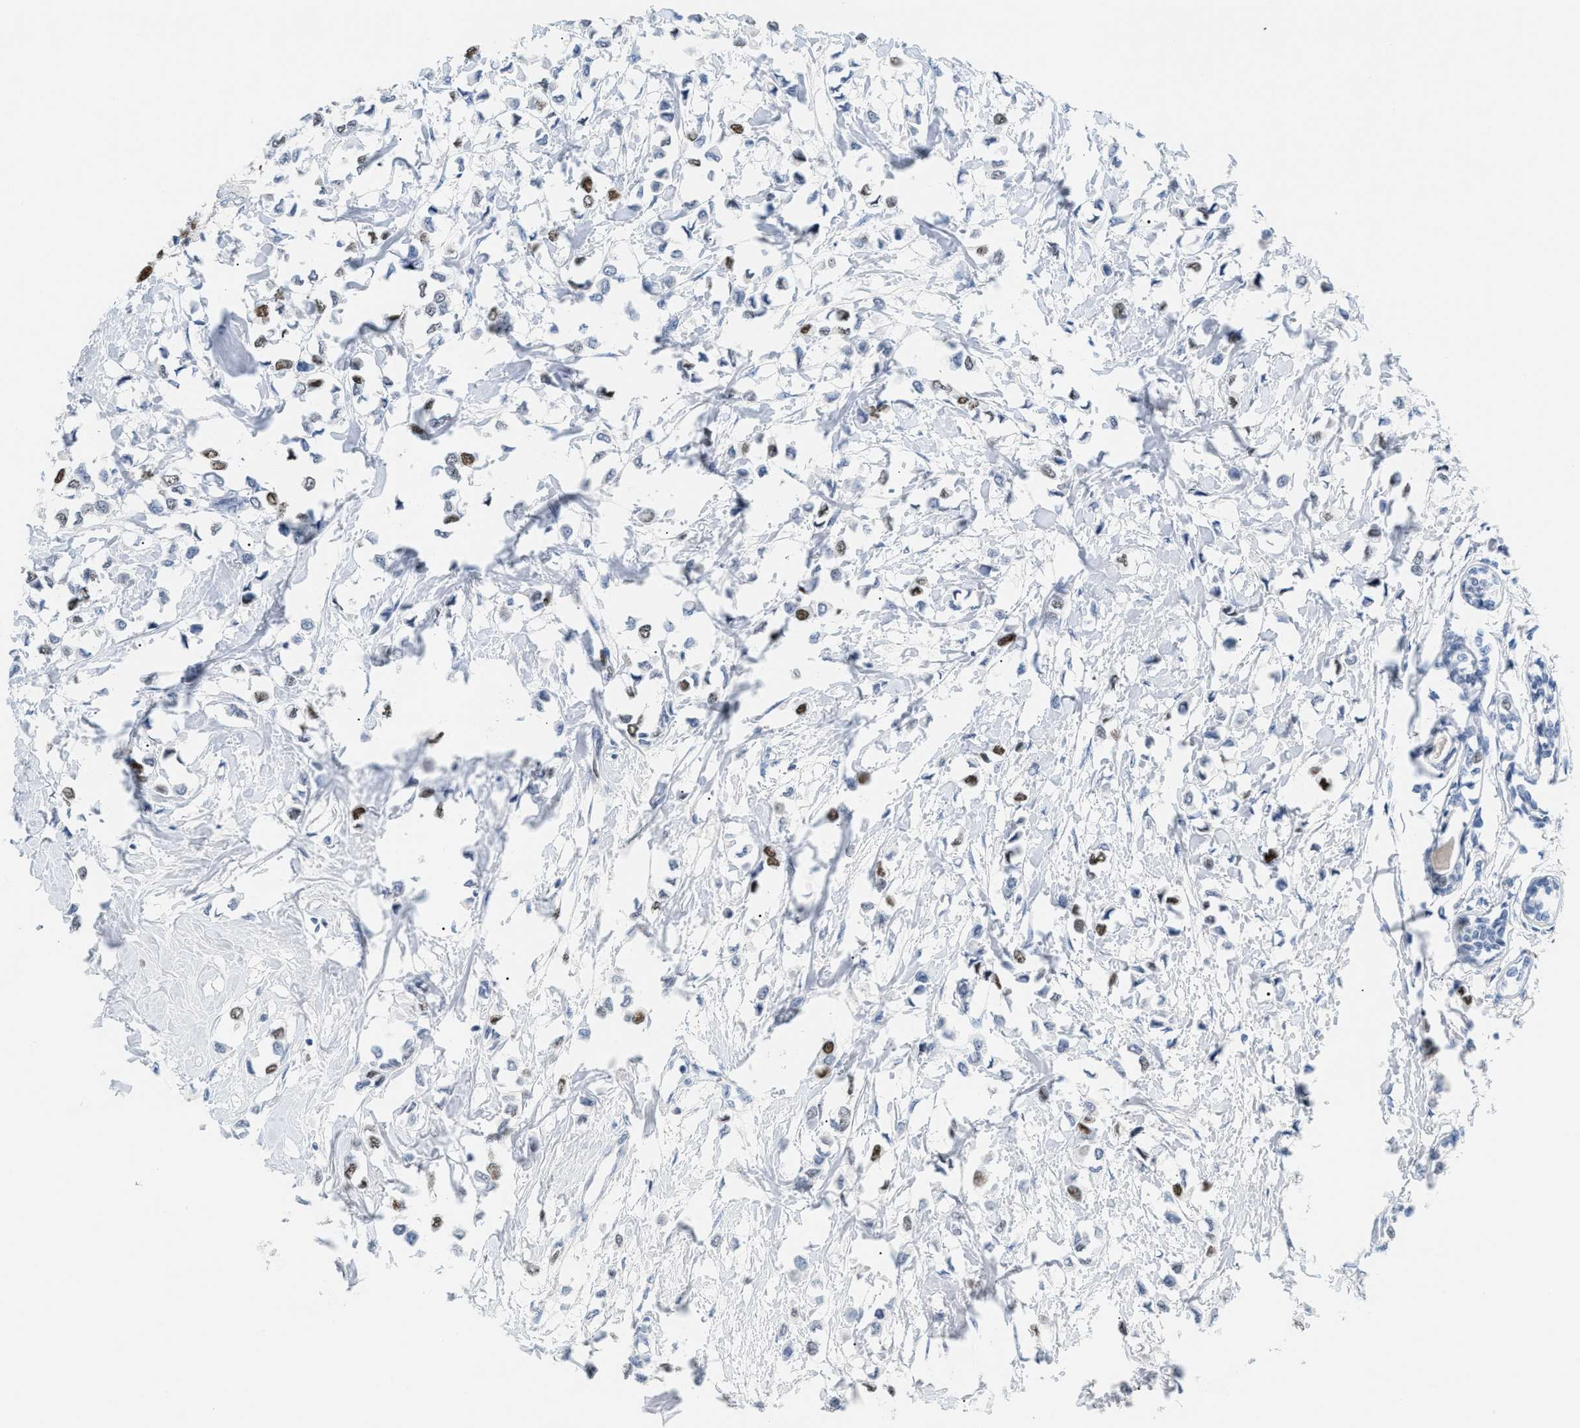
{"staining": {"intensity": "moderate", "quantity": "<25%", "location": "nuclear"}, "tissue": "breast cancer", "cell_type": "Tumor cells", "image_type": "cancer", "snomed": [{"axis": "morphology", "description": "Lobular carcinoma"}, {"axis": "topography", "description": "Breast"}], "caption": "Protein analysis of breast cancer (lobular carcinoma) tissue demonstrates moderate nuclear expression in approximately <25% of tumor cells. (brown staining indicates protein expression, while blue staining denotes nuclei).", "gene": "MCM7", "patient": {"sex": "female", "age": 51}}